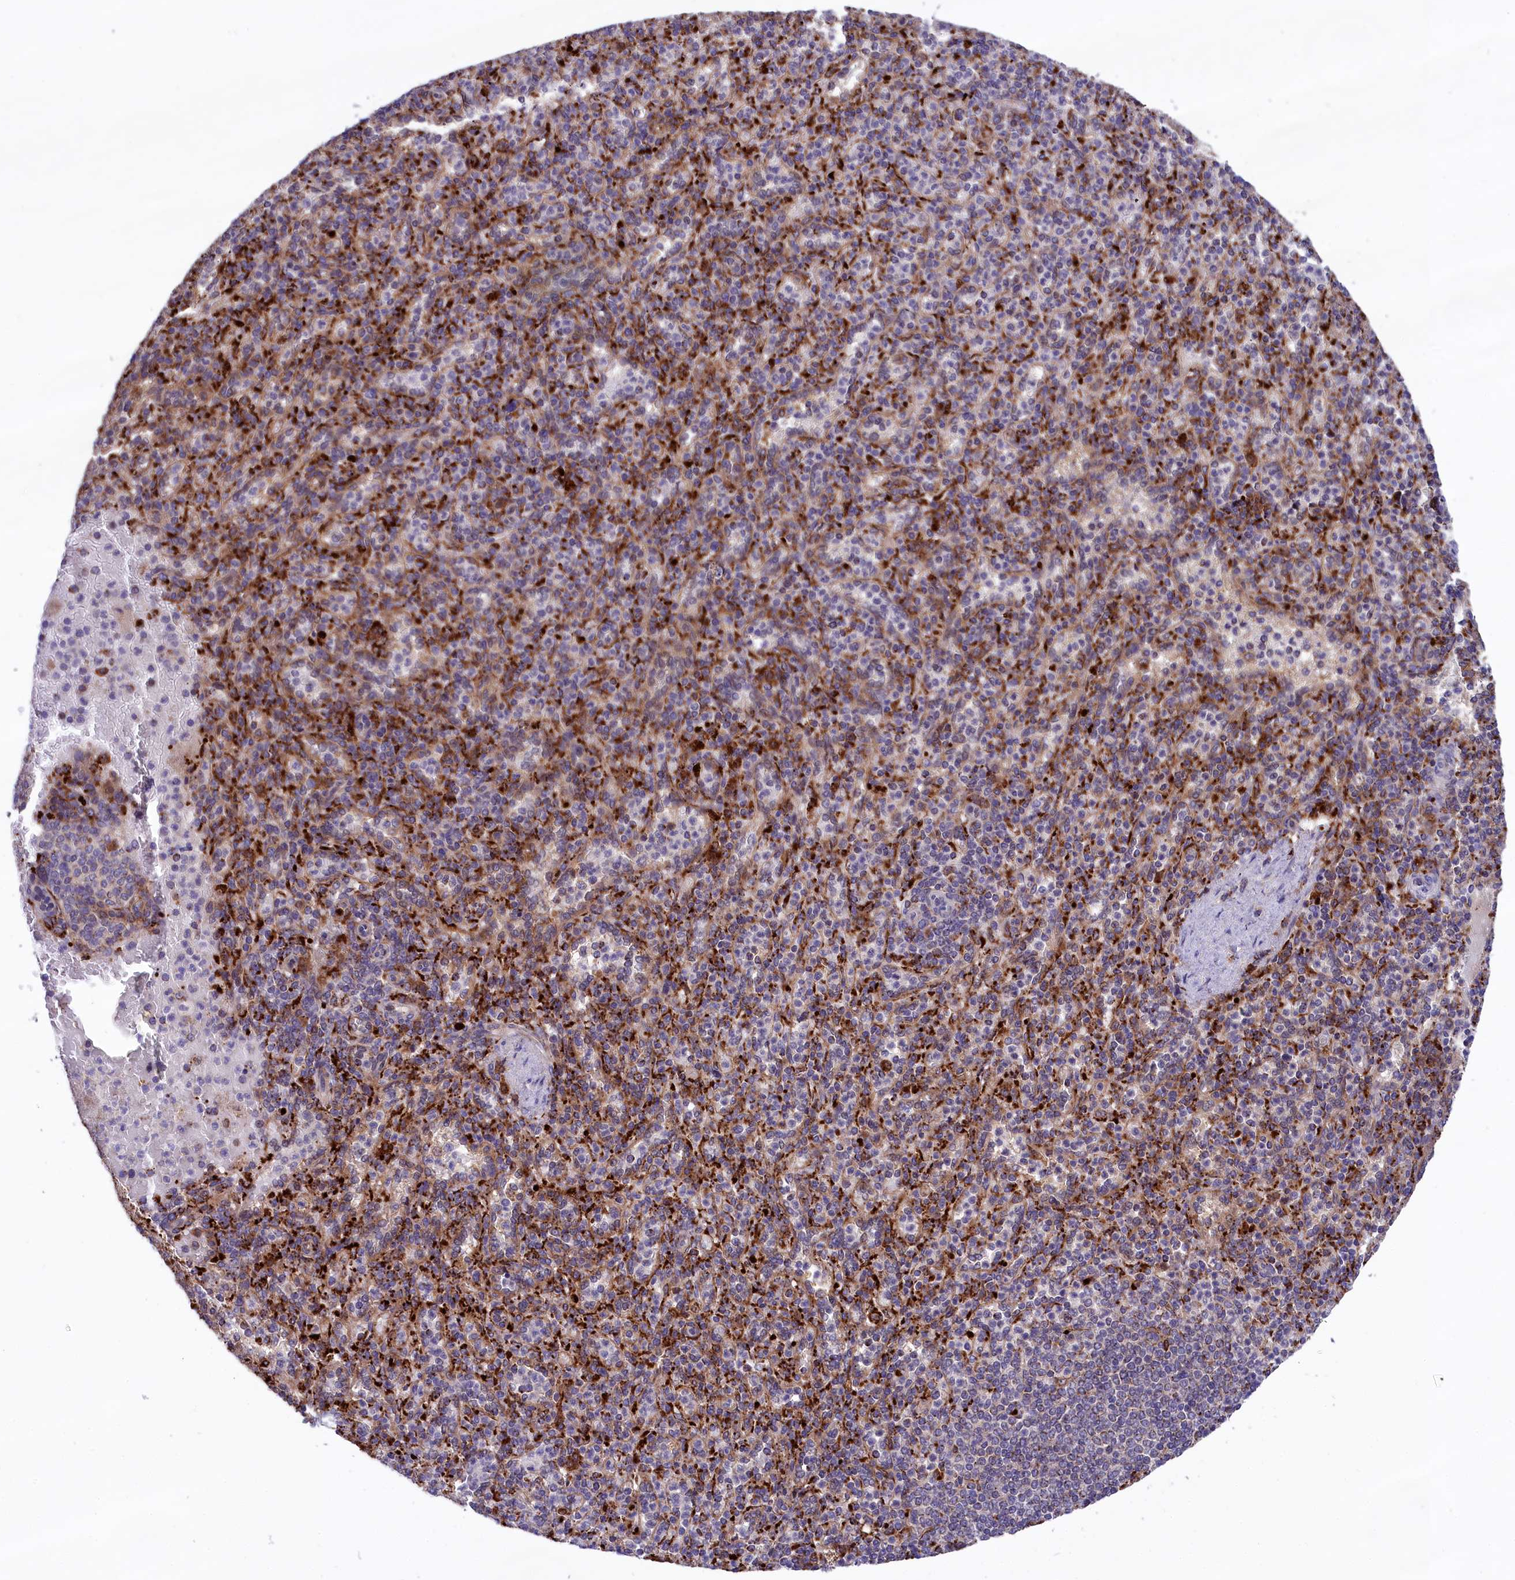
{"staining": {"intensity": "moderate", "quantity": "25%-75%", "location": "cytoplasmic/membranous"}, "tissue": "spleen", "cell_type": "Cells in red pulp", "image_type": "normal", "snomed": [{"axis": "morphology", "description": "Normal tissue, NOS"}, {"axis": "topography", "description": "Spleen"}], "caption": "Spleen stained with a brown dye displays moderate cytoplasmic/membranous positive positivity in about 25%-75% of cells in red pulp.", "gene": "MAN2B1", "patient": {"sex": "female", "age": 74}}